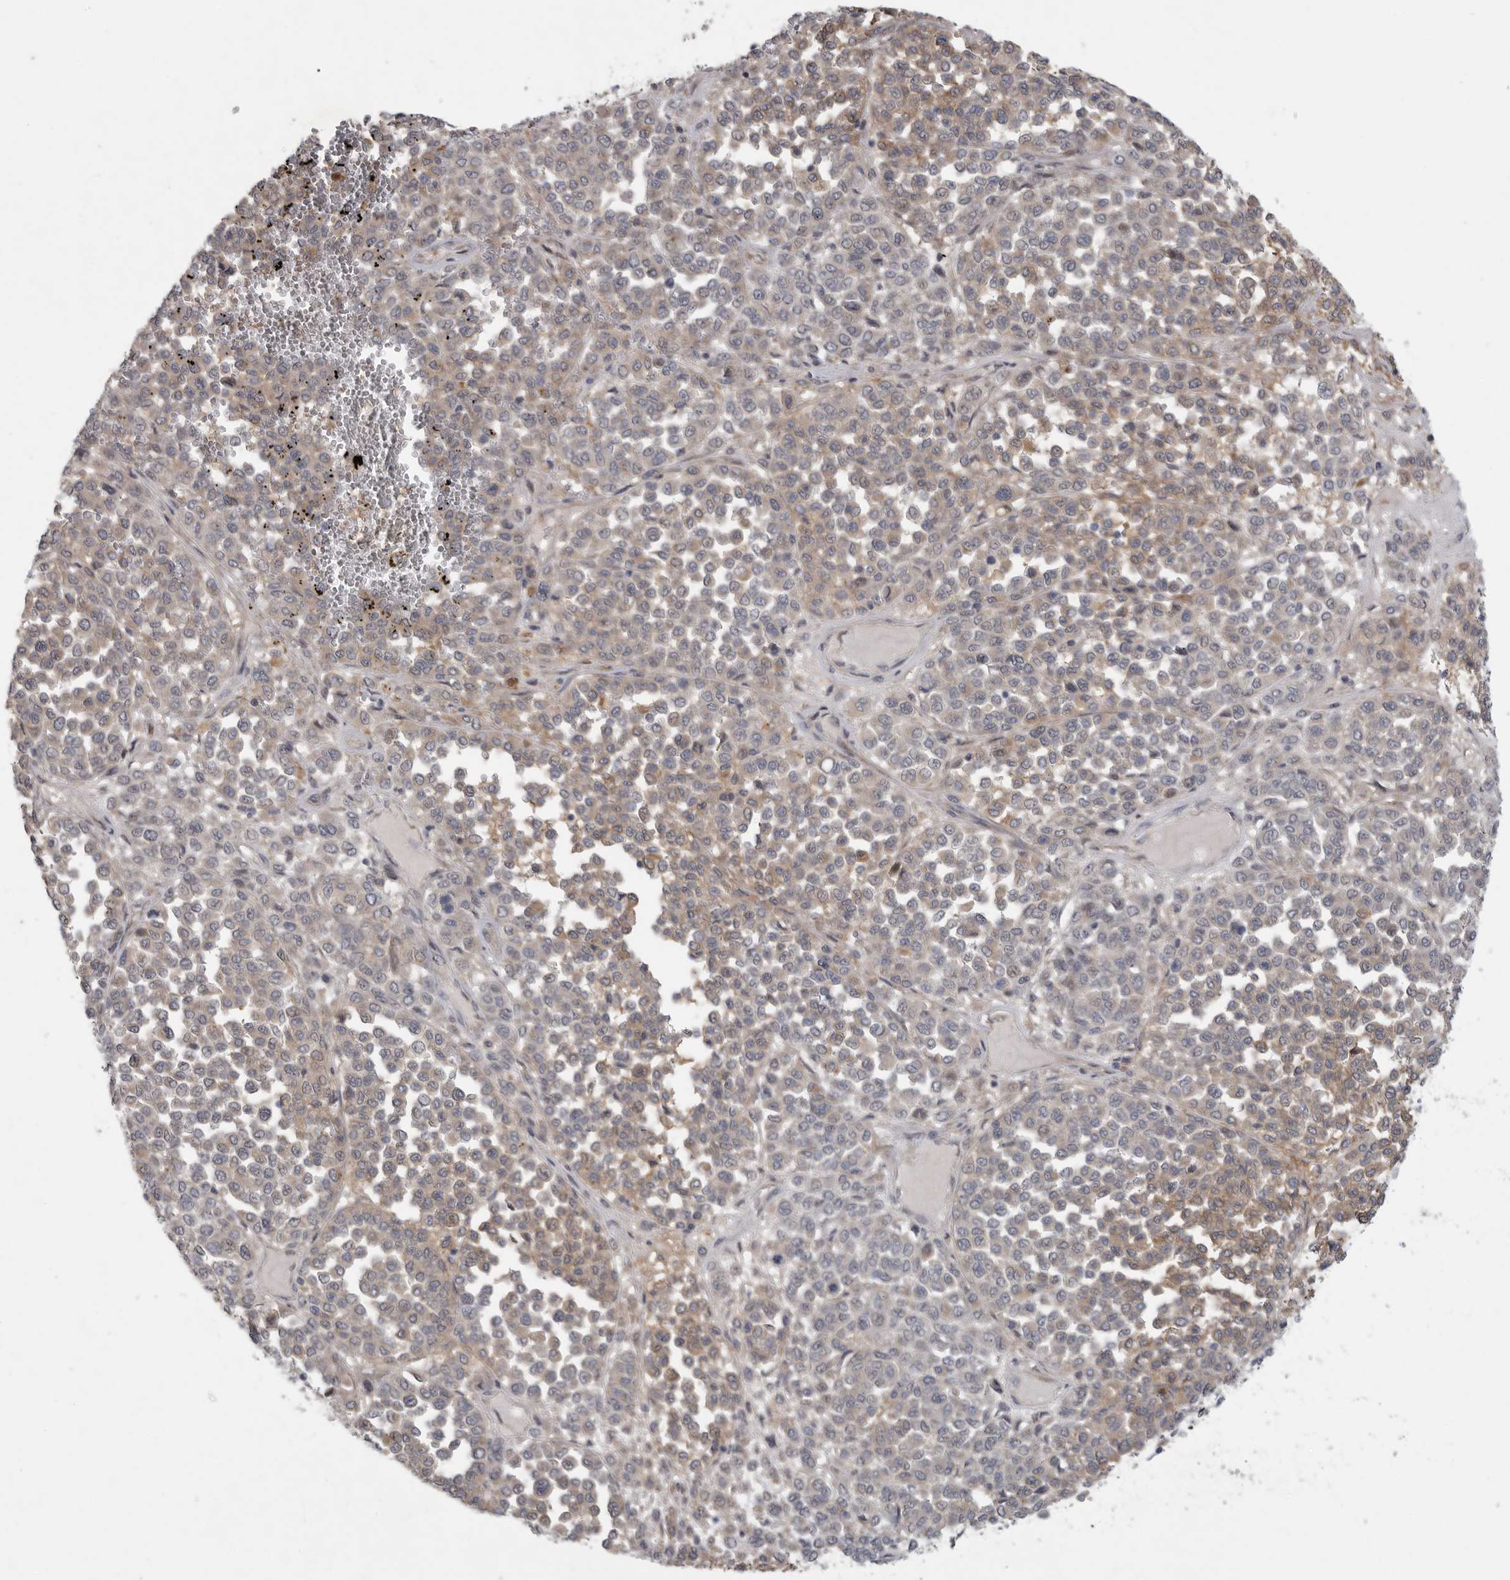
{"staining": {"intensity": "weak", "quantity": "25%-75%", "location": "cytoplasmic/membranous"}, "tissue": "melanoma", "cell_type": "Tumor cells", "image_type": "cancer", "snomed": [{"axis": "morphology", "description": "Malignant melanoma, Metastatic site"}, {"axis": "topography", "description": "Pancreas"}], "caption": "Immunohistochemistry photomicrograph of neoplastic tissue: malignant melanoma (metastatic site) stained using IHC exhibits low levels of weak protein expression localized specifically in the cytoplasmic/membranous of tumor cells, appearing as a cytoplasmic/membranous brown color.", "gene": "FBXO43", "patient": {"sex": "female", "age": 30}}